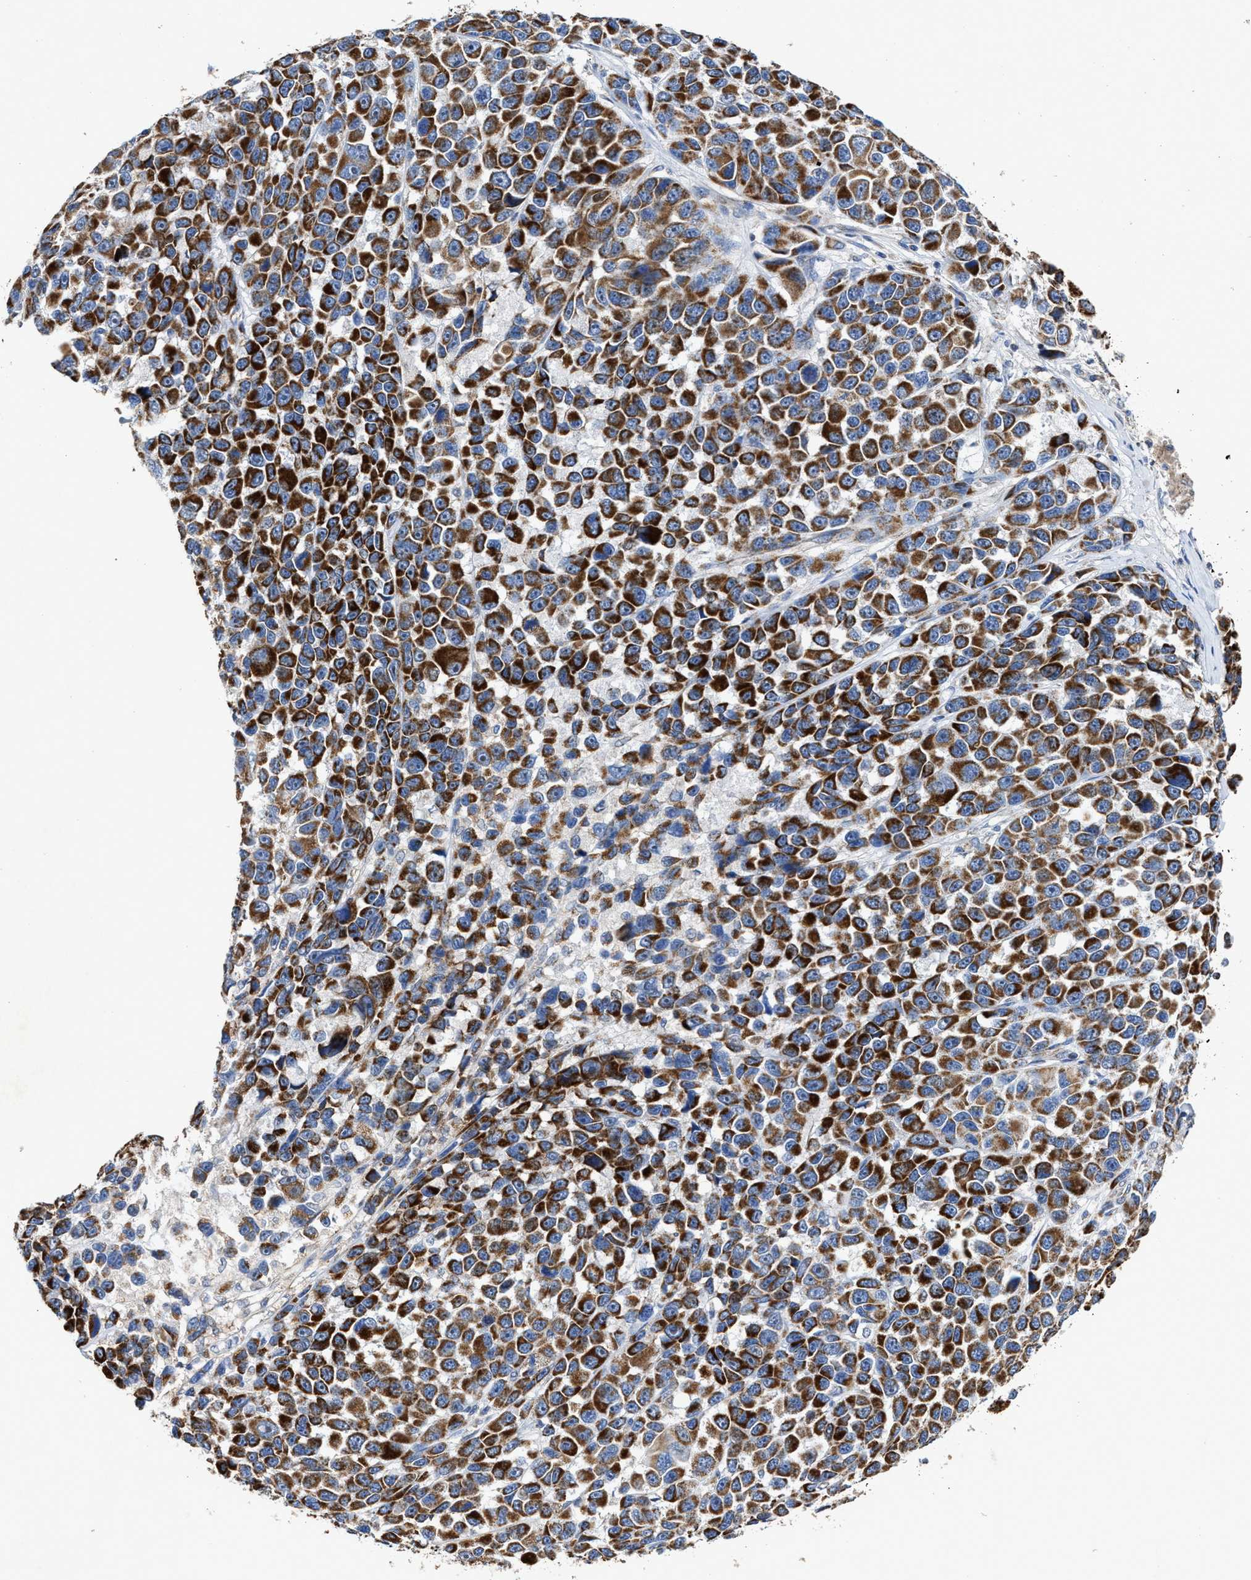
{"staining": {"intensity": "strong", "quantity": ">75%", "location": "cytoplasmic/membranous"}, "tissue": "melanoma", "cell_type": "Tumor cells", "image_type": "cancer", "snomed": [{"axis": "morphology", "description": "Malignant melanoma, NOS"}, {"axis": "topography", "description": "Skin"}], "caption": "Melanoma stained with DAB IHC demonstrates high levels of strong cytoplasmic/membranous expression in about >75% of tumor cells. Immunohistochemistry (ihc) stains the protein in brown and the nuclei are stained blue.", "gene": "MECR", "patient": {"sex": "male", "age": 53}}